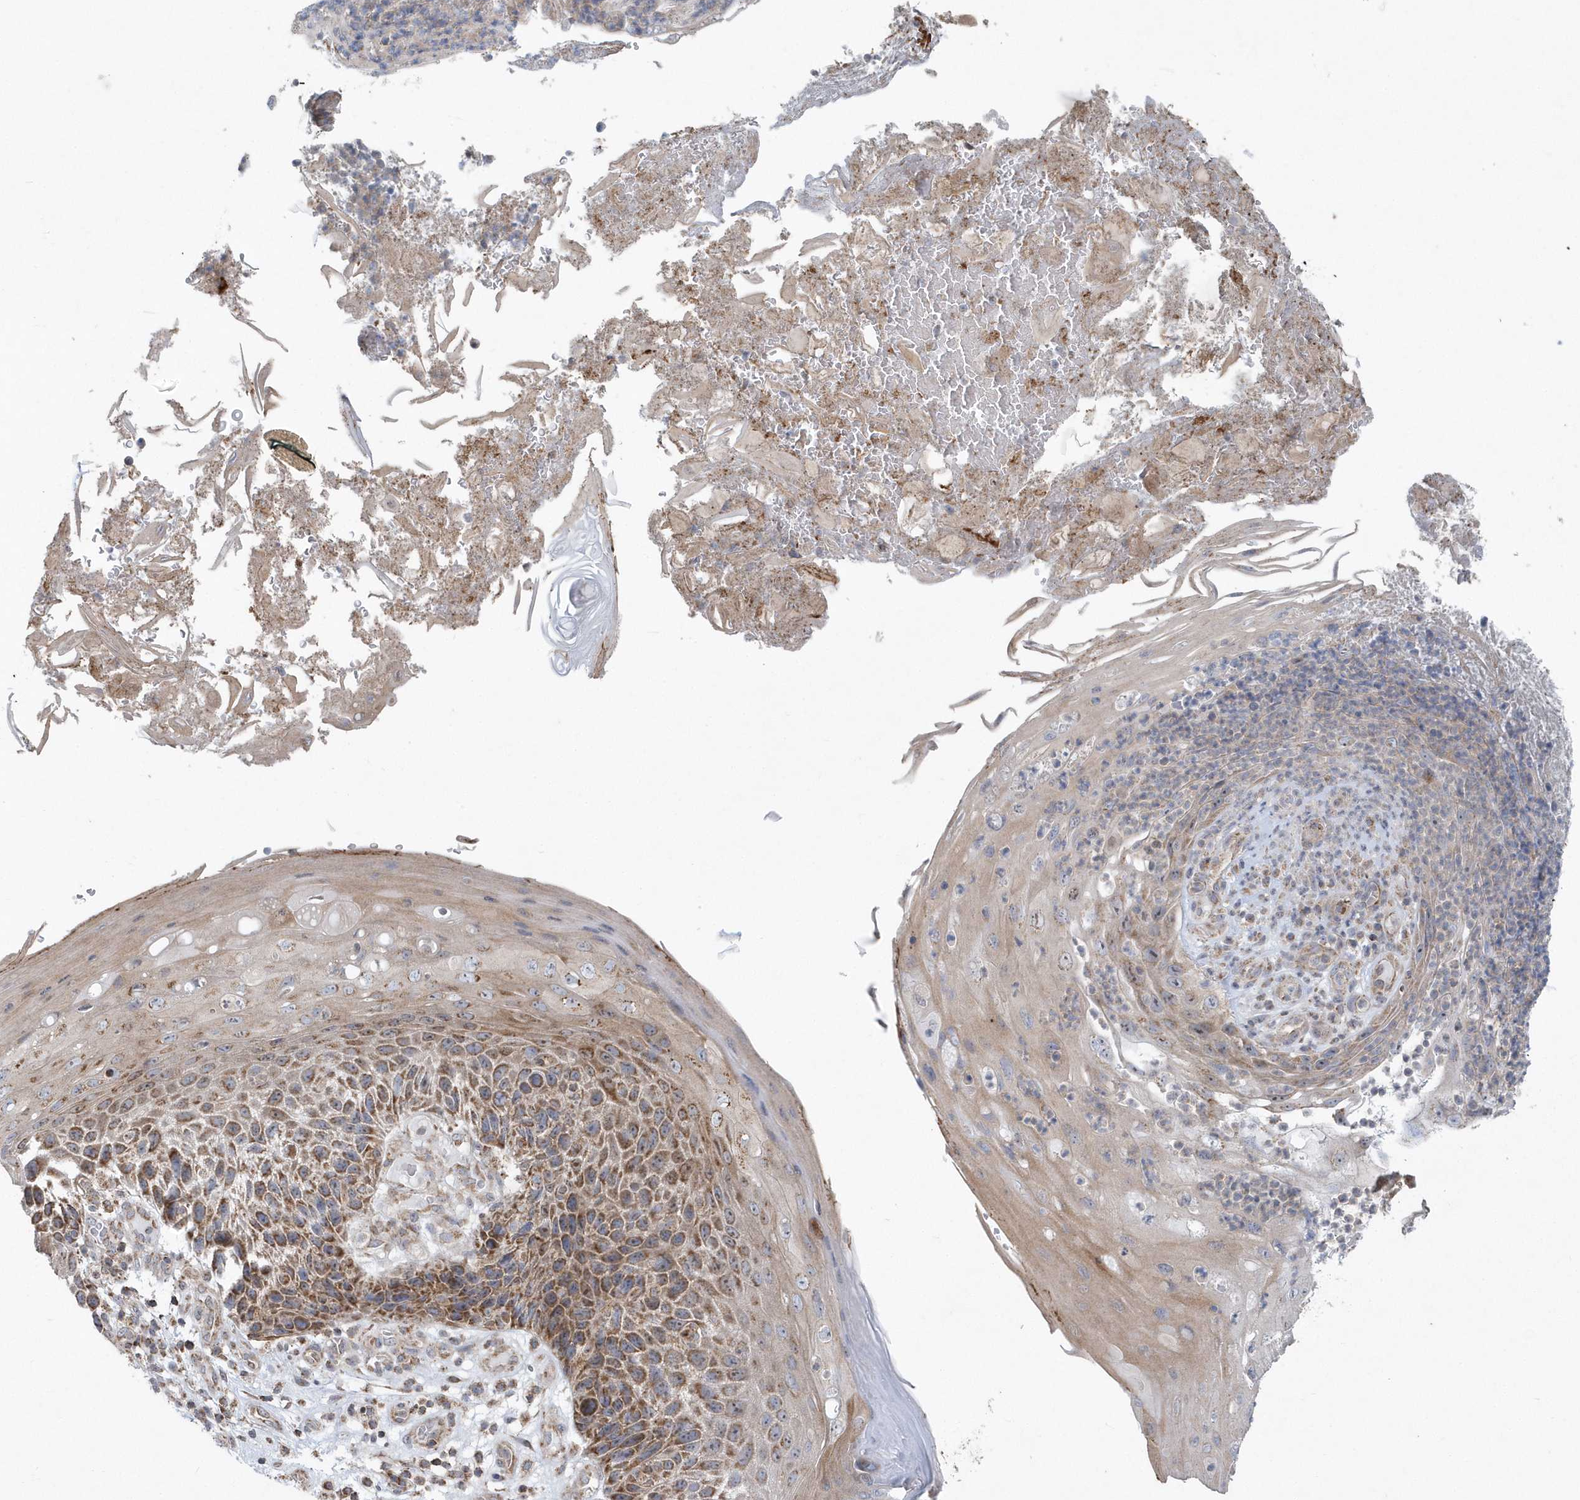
{"staining": {"intensity": "moderate", "quantity": ">75%", "location": "cytoplasmic/membranous"}, "tissue": "skin cancer", "cell_type": "Tumor cells", "image_type": "cancer", "snomed": [{"axis": "morphology", "description": "Squamous cell carcinoma, NOS"}, {"axis": "topography", "description": "Skin"}], "caption": "Immunohistochemistry image of neoplastic tissue: skin cancer (squamous cell carcinoma) stained using IHC reveals medium levels of moderate protein expression localized specifically in the cytoplasmic/membranous of tumor cells, appearing as a cytoplasmic/membranous brown color.", "gene": "PPP1R7", "patient": {"sex": "female", "age": 88}}